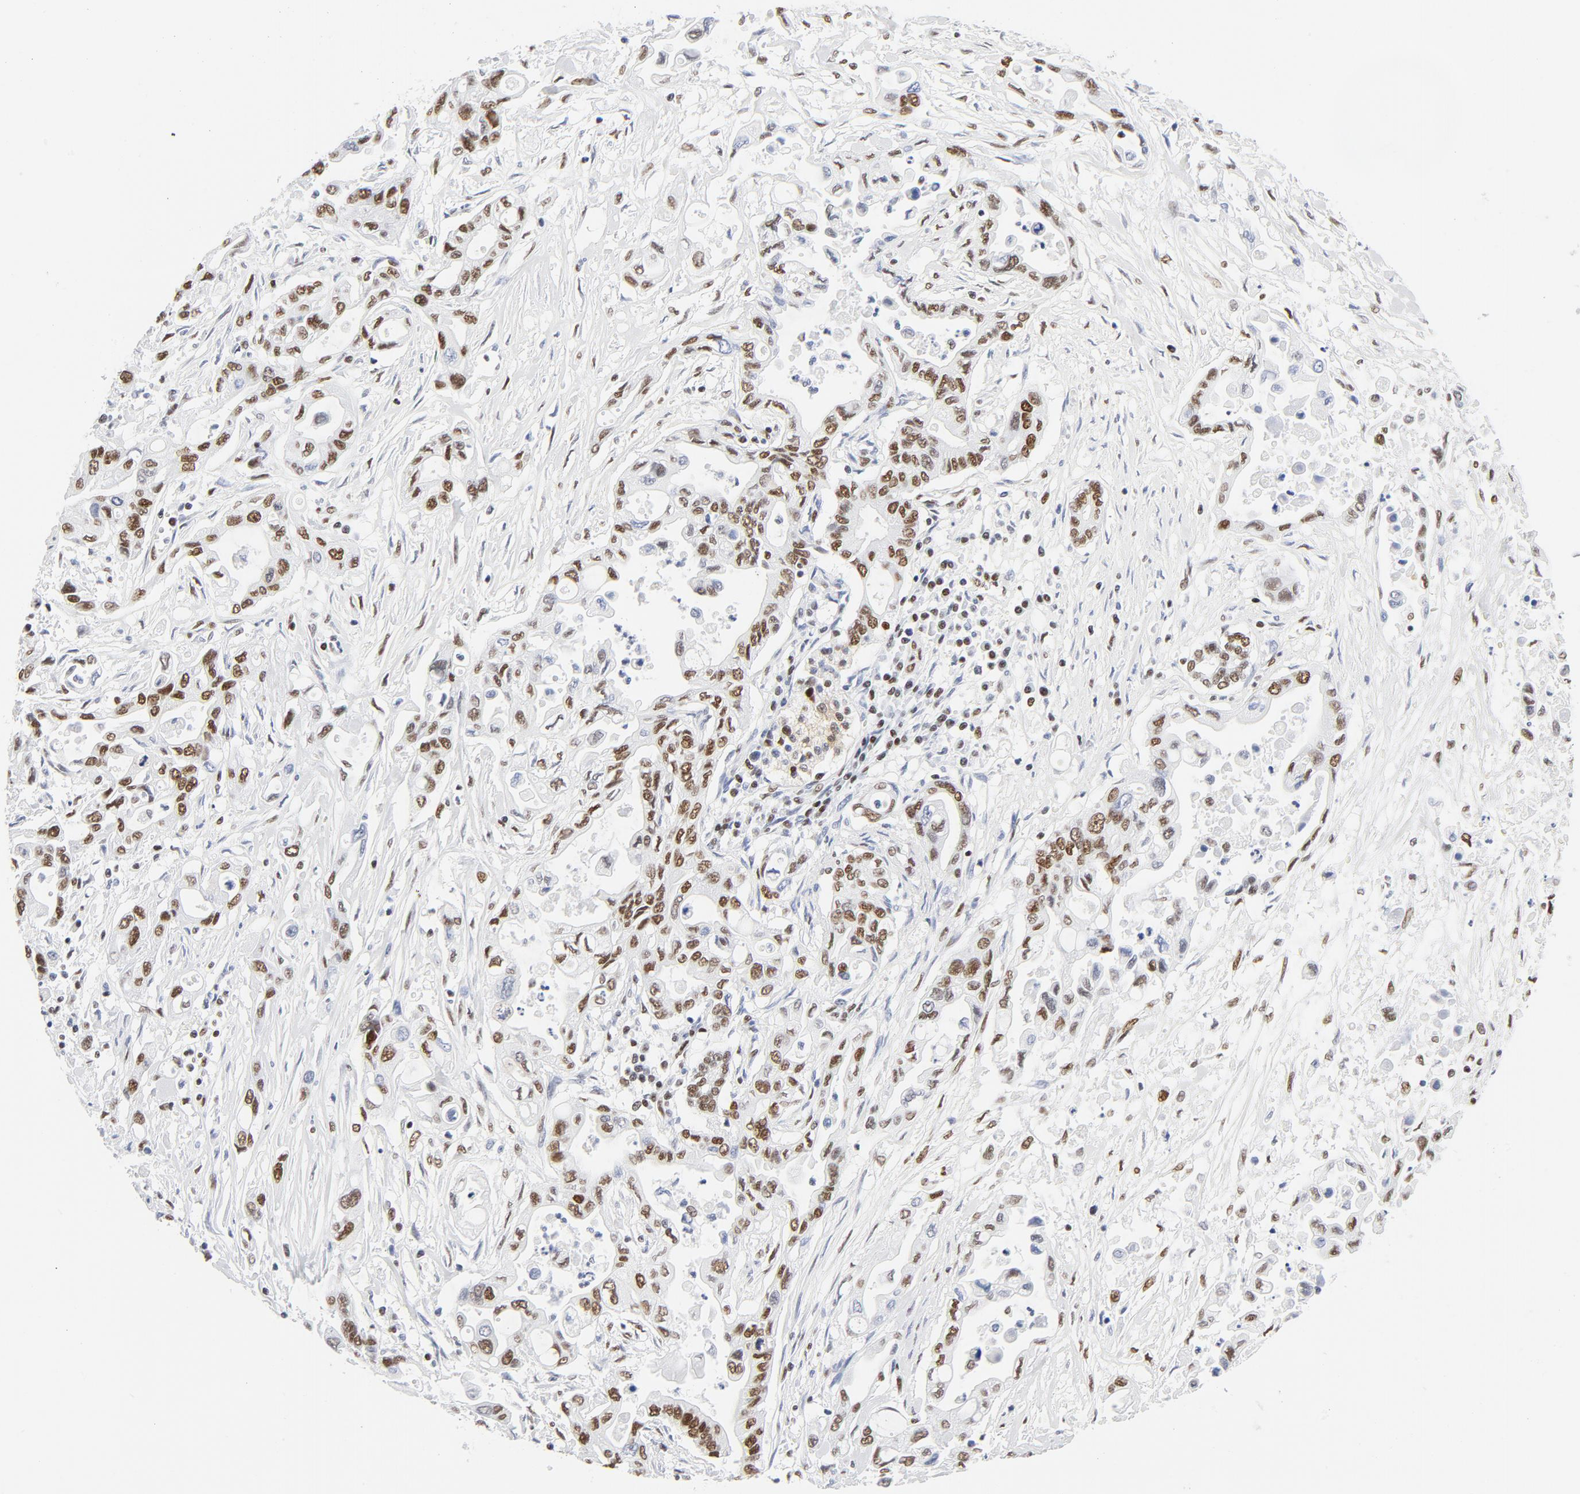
{"staining": {"intensity": "moderate", "quantity": "25%-75%", "location": "nuclear"}, "tissue": "pancreatic cancer", "cell_type": "Tumor cells", "image_type": "cancer", "snomed": [{"axis": "morphology", "description": "Adenocarcinoma, NOS"}, {"axis": "topography", "description": "Pancreas"}], "caption": "Immunohistochemical staining of adenocarcinoma (pancreatic) shows medium levels of moderate nuclear expression in about 25%-75% of tumor cells.", "gene": "ATF2", "patient": {"sex": "female", "age": 57}}